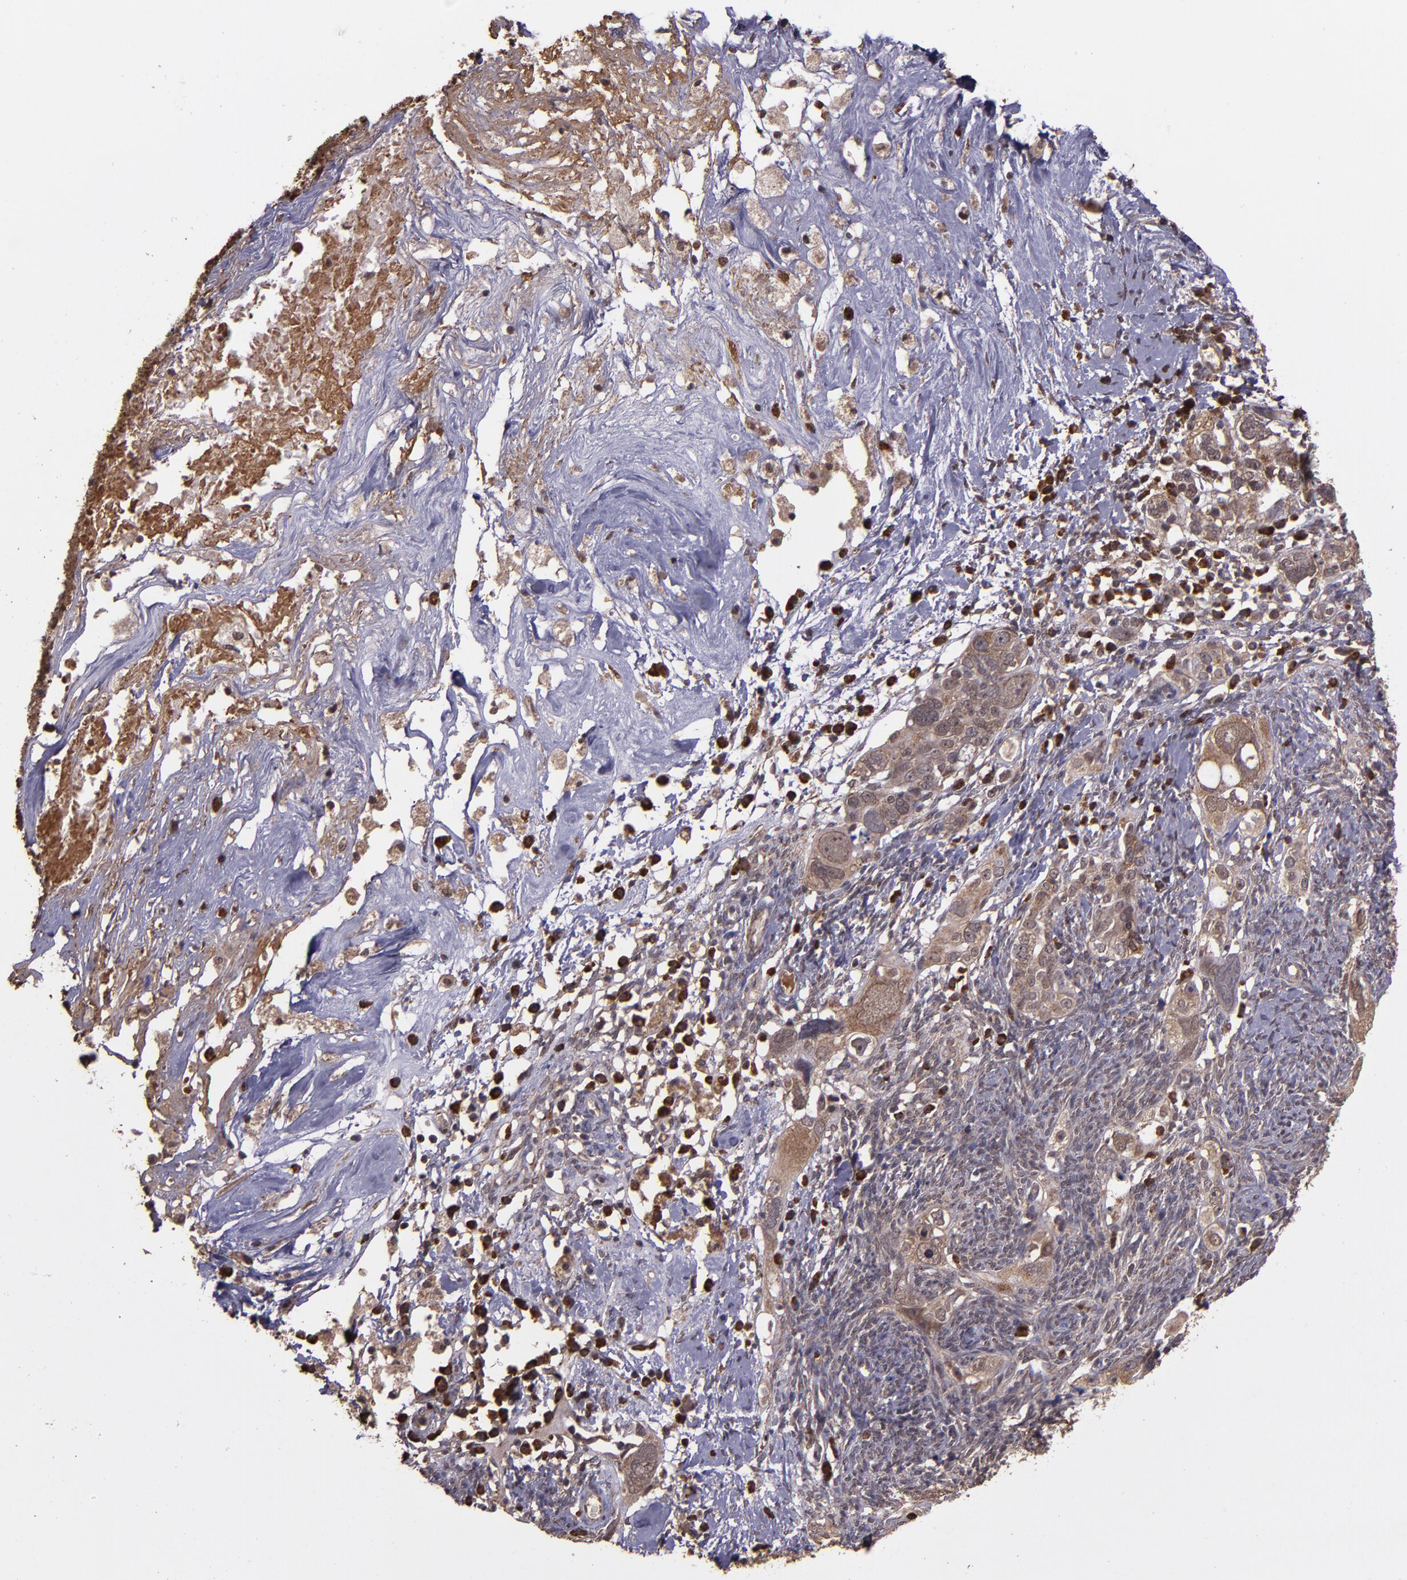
{"staining": {"intensity": "moderate", "quantity": ">75%", "location": "cytoplasmic/membranous"}, "tissue": "ovarian cancer", "cell_type": "Tumor cells", "image_type": "cancer", "snomed": [{"axis": "morphology", "description": "Normal tissue, NOS"}, {"axis": "morphology", "description": "Cystadenocarcinoma, serous, NOS"}, {"axis": "topography", "description": "Ovary"}], "caption": "Immunohistochemistry (IHC) of human ovarian cancer (serous cystadenocarcinoma) shows medium levels of moderate cytoplasmic/membranous positivity in approximately >75% of tumor cells. (IHC, brightfield microscopy, high magnification).", "gene": "USP51", "patient": {"sex": "female", "age": 62}}